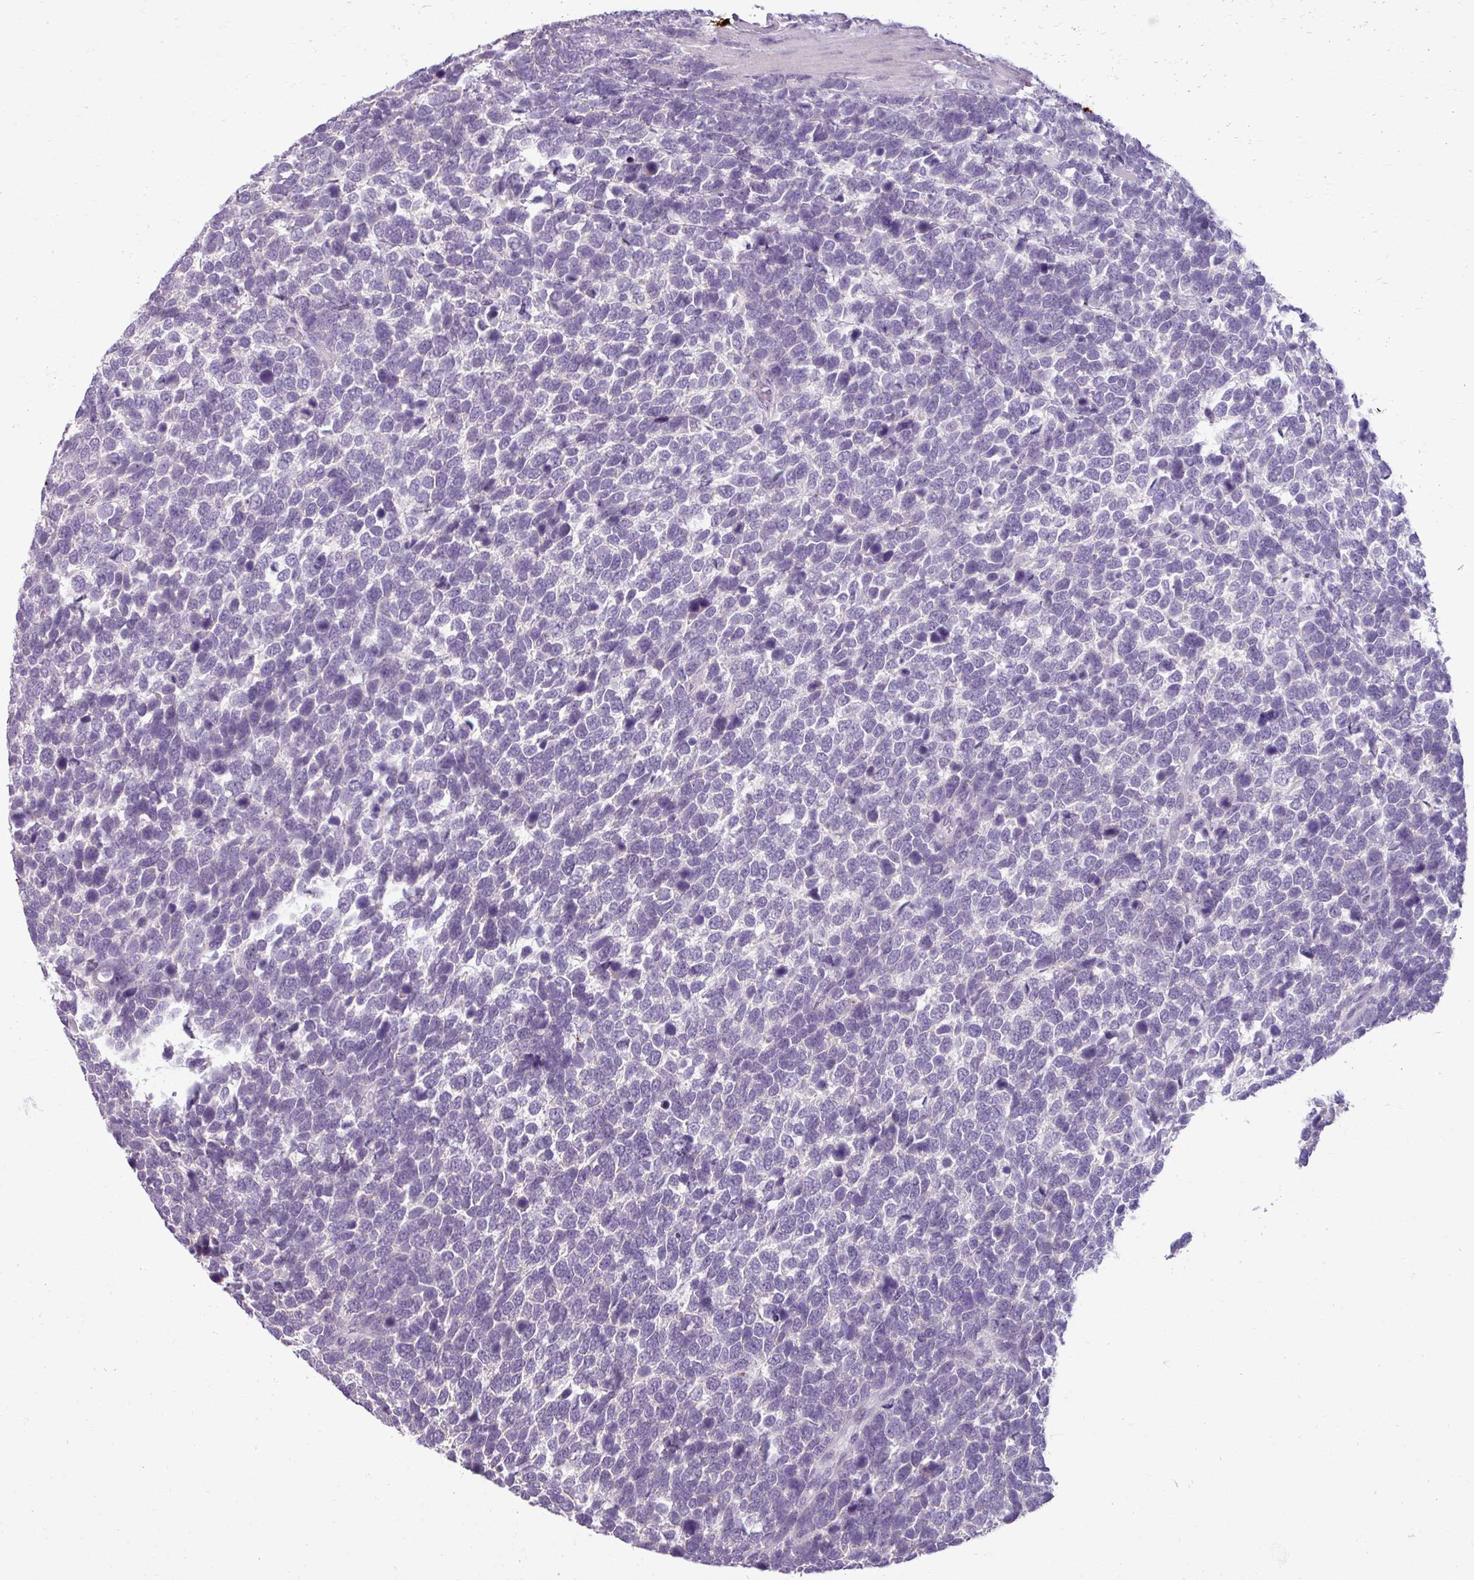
{"staining": {"intensity": "negative", "quantity": "none", "location": "none"}, "tissue": "urothelial cancer", "cell_type": "Tumor cells", "image_type": "cancer", "snomed": [{"axis": "morphology", "description": "Urothelial carcinoma, High grade"}, {"axis": "topography", "description": "Urinary bladder"}], "caption": "High power microscopy micrograph of an immunohistochemistry image of urothelial cancer, revealing no significant staining in tumor cells. (DAB (3,3'-diaminobenzidine) IHC with hematoxylin counter stain).", "gene": "TRIM39", "patient": {"sex": "female", "age": 82}}